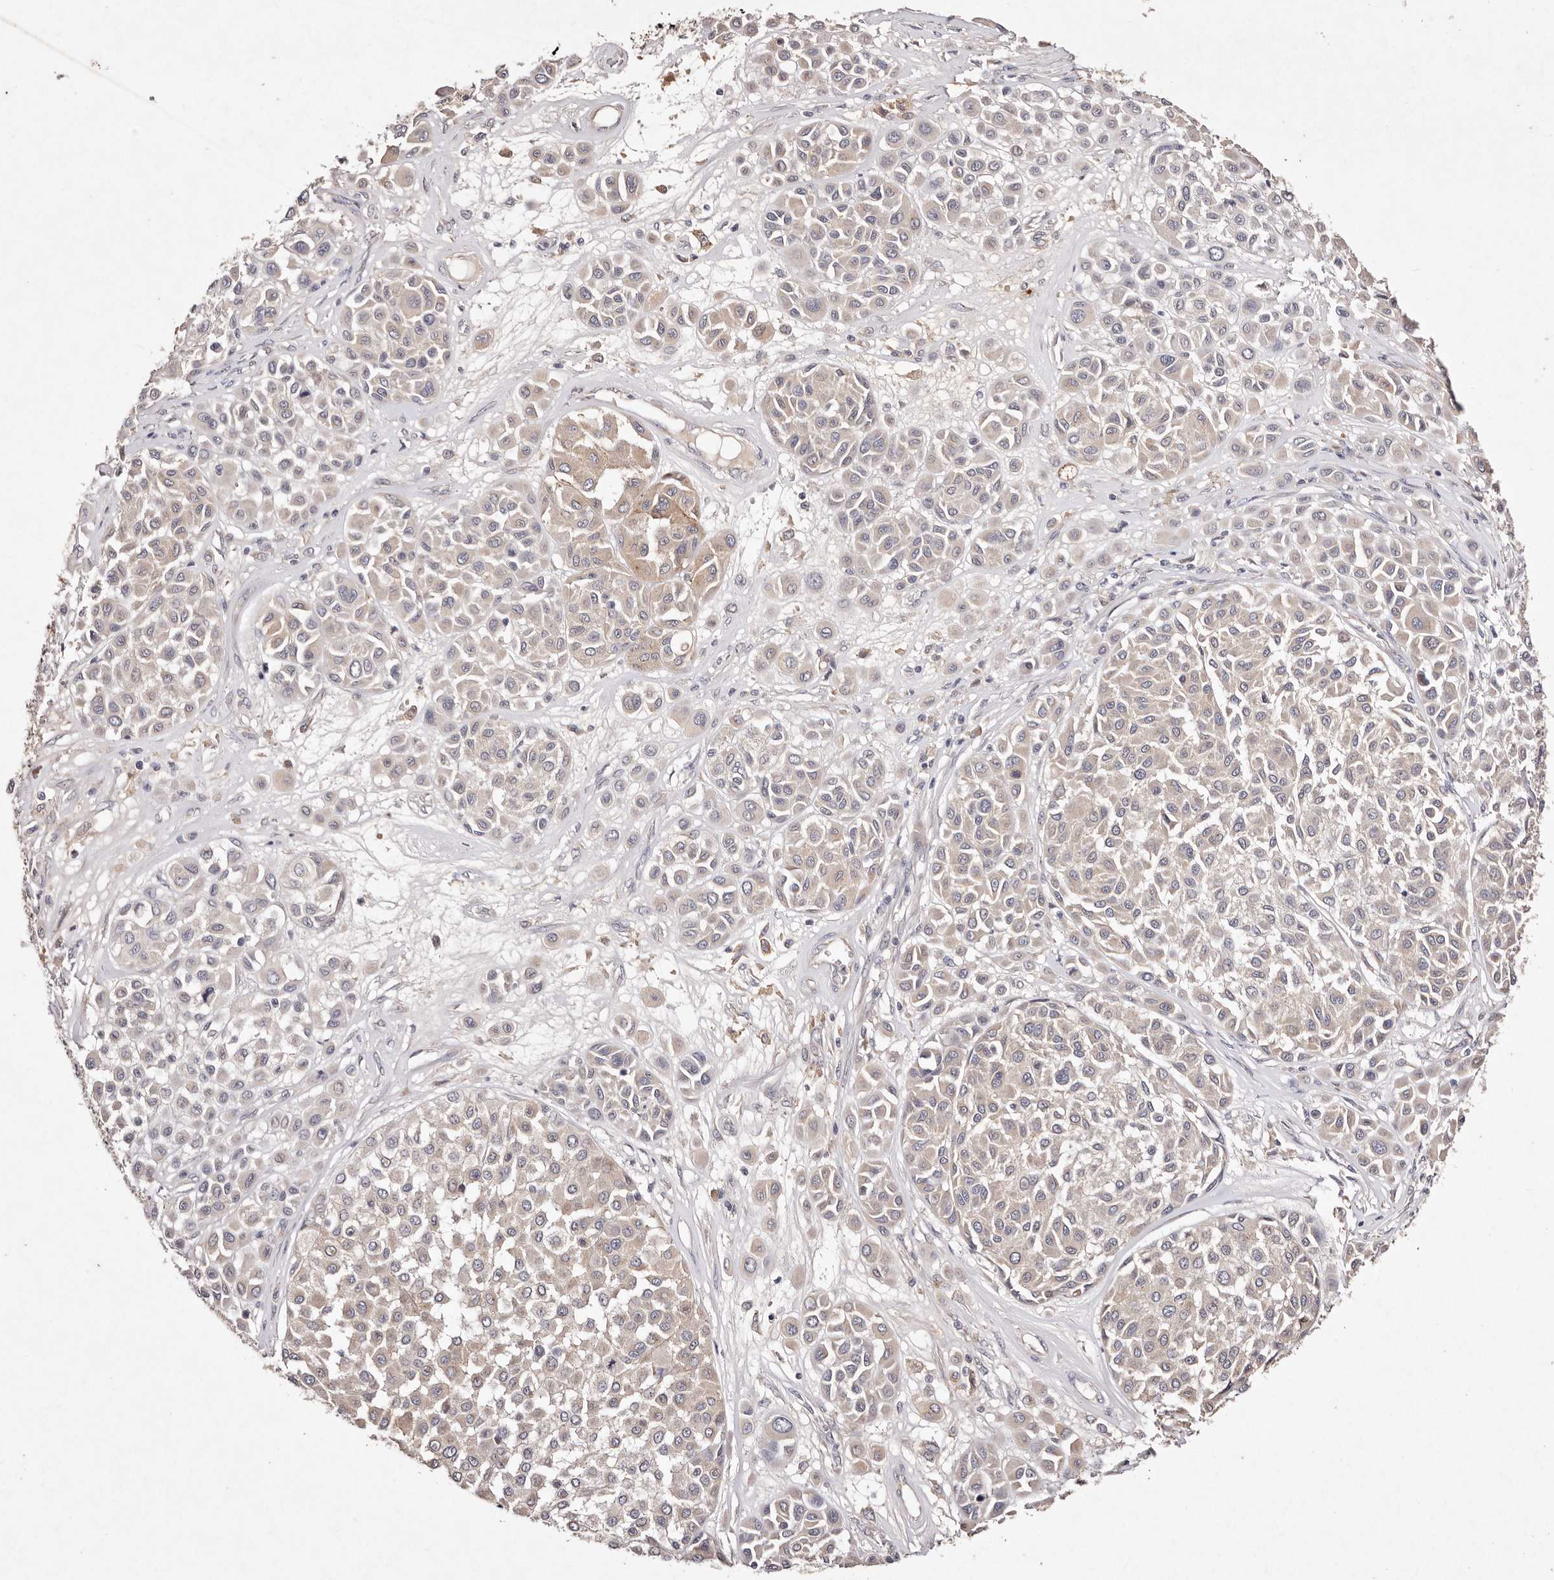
{"staining": {"intensity": "weak", "quantity": "25%-75%", "location": "cytoplasmic/membranous"}, "tissue": "melanoma", "cell_type": "Tumor cells", "image_type": "cancer", "snomed": [{"axis": "morphology", "description": "Malignant melanoma, Metastatic site"}, {"axis": "topography", "description": "Soft tissue"}], "caption": "This is an image of IHC staining of malignant melanoma (metastatic site), which shows weak staining in the cytoplasmic/membranous of tumor cells.", "gene": "TSC2", "patient": {"sex": "male", "age": 41}}